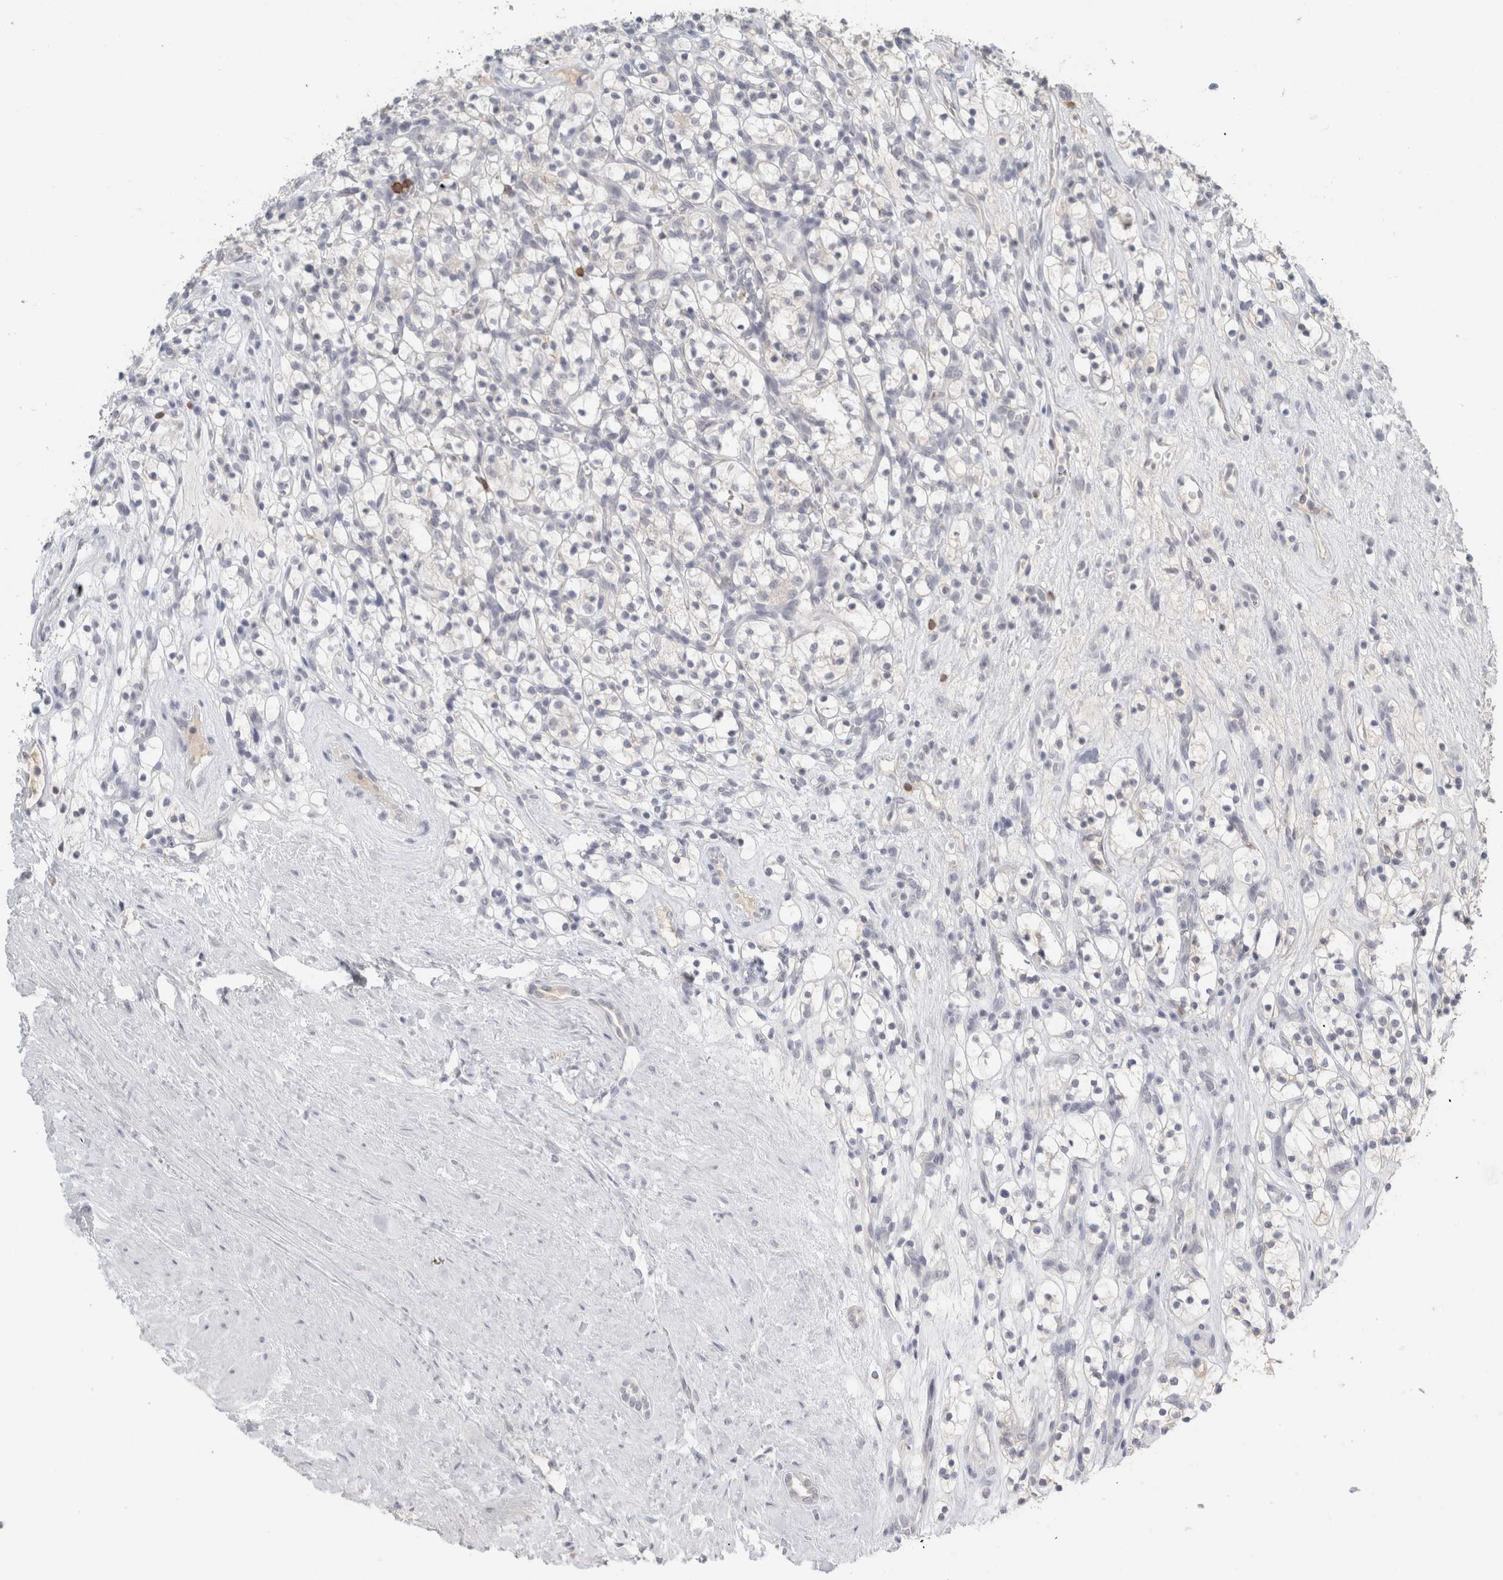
{"staining": {"intensity": "negative", "quantity": "none", "location": "none"}, "tissue": "renal cancer", "cell_type": "Tumor cells", "image_type": "cancer", "snomed": [{"axis": "morphology", "description": "Adenocarcinoma, NOS"}, {"axis": "topography", "description": "Kidney"}], "caption": "This is an immunohistochemistry (IHC) micrograph of human renal cancer. There is no staining in tumor cells.", "gene": "TRAT1", "patient": {"sex": "female", "age": 57}}